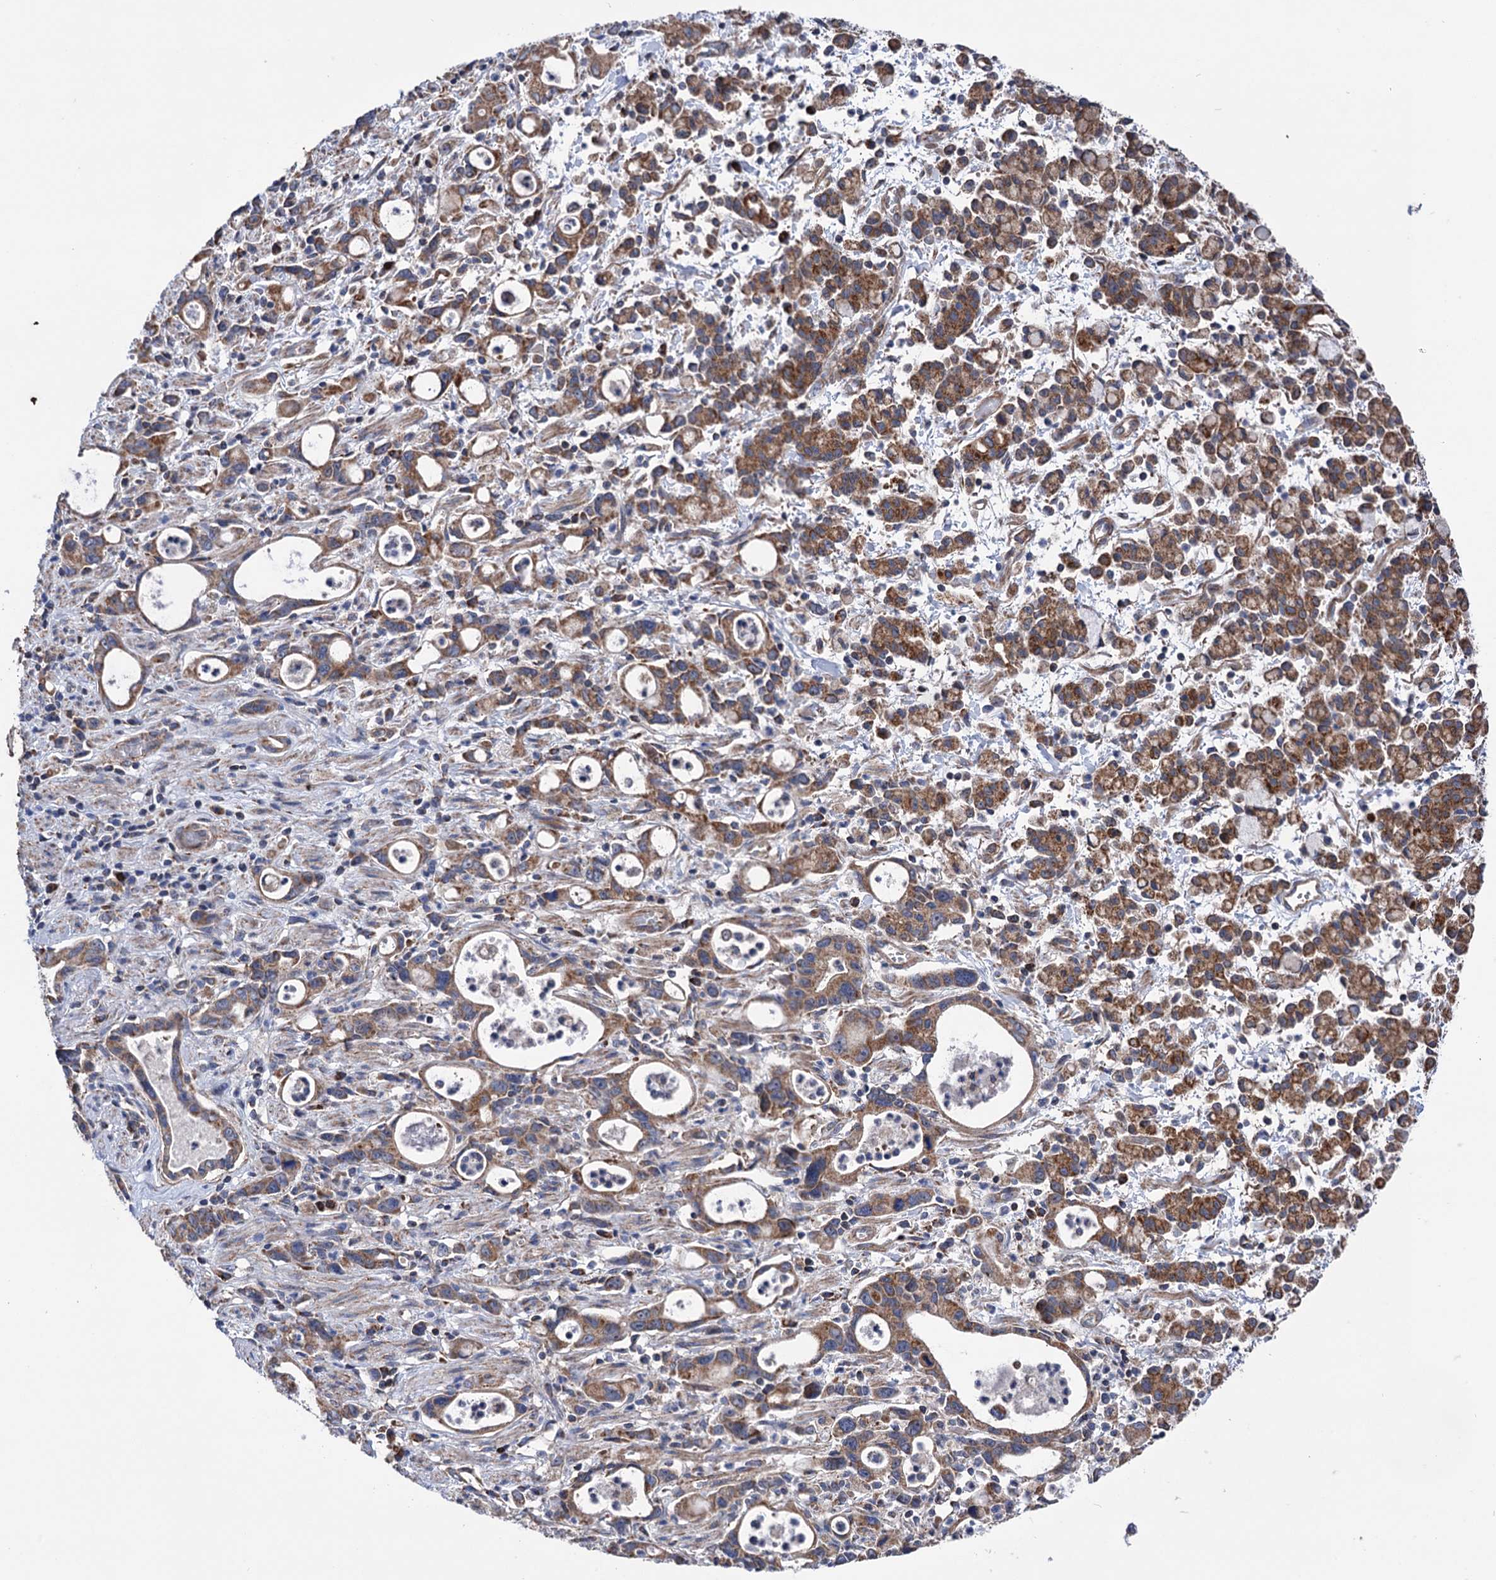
{"staining": {"intensity": "moderate", "quantity": ">75%", "location": "cytoplasmic/membranous"}, "tissue": "stomach cancer", "cell_type": "Tumor cells", "image_type": "cancer", "snomed": [{"axis": "morphology", "description": "Adenocarcinoma, NOS"}, {"axis": "topography", "description": "Stomach, lower"}], "caption": "Stomach cancer (adenocarcinoma) stained with a protein marker displays moderate staining in tumor cells.", "gene": "SUCLA2", "patient": {"sex": "female", "age": 43}}